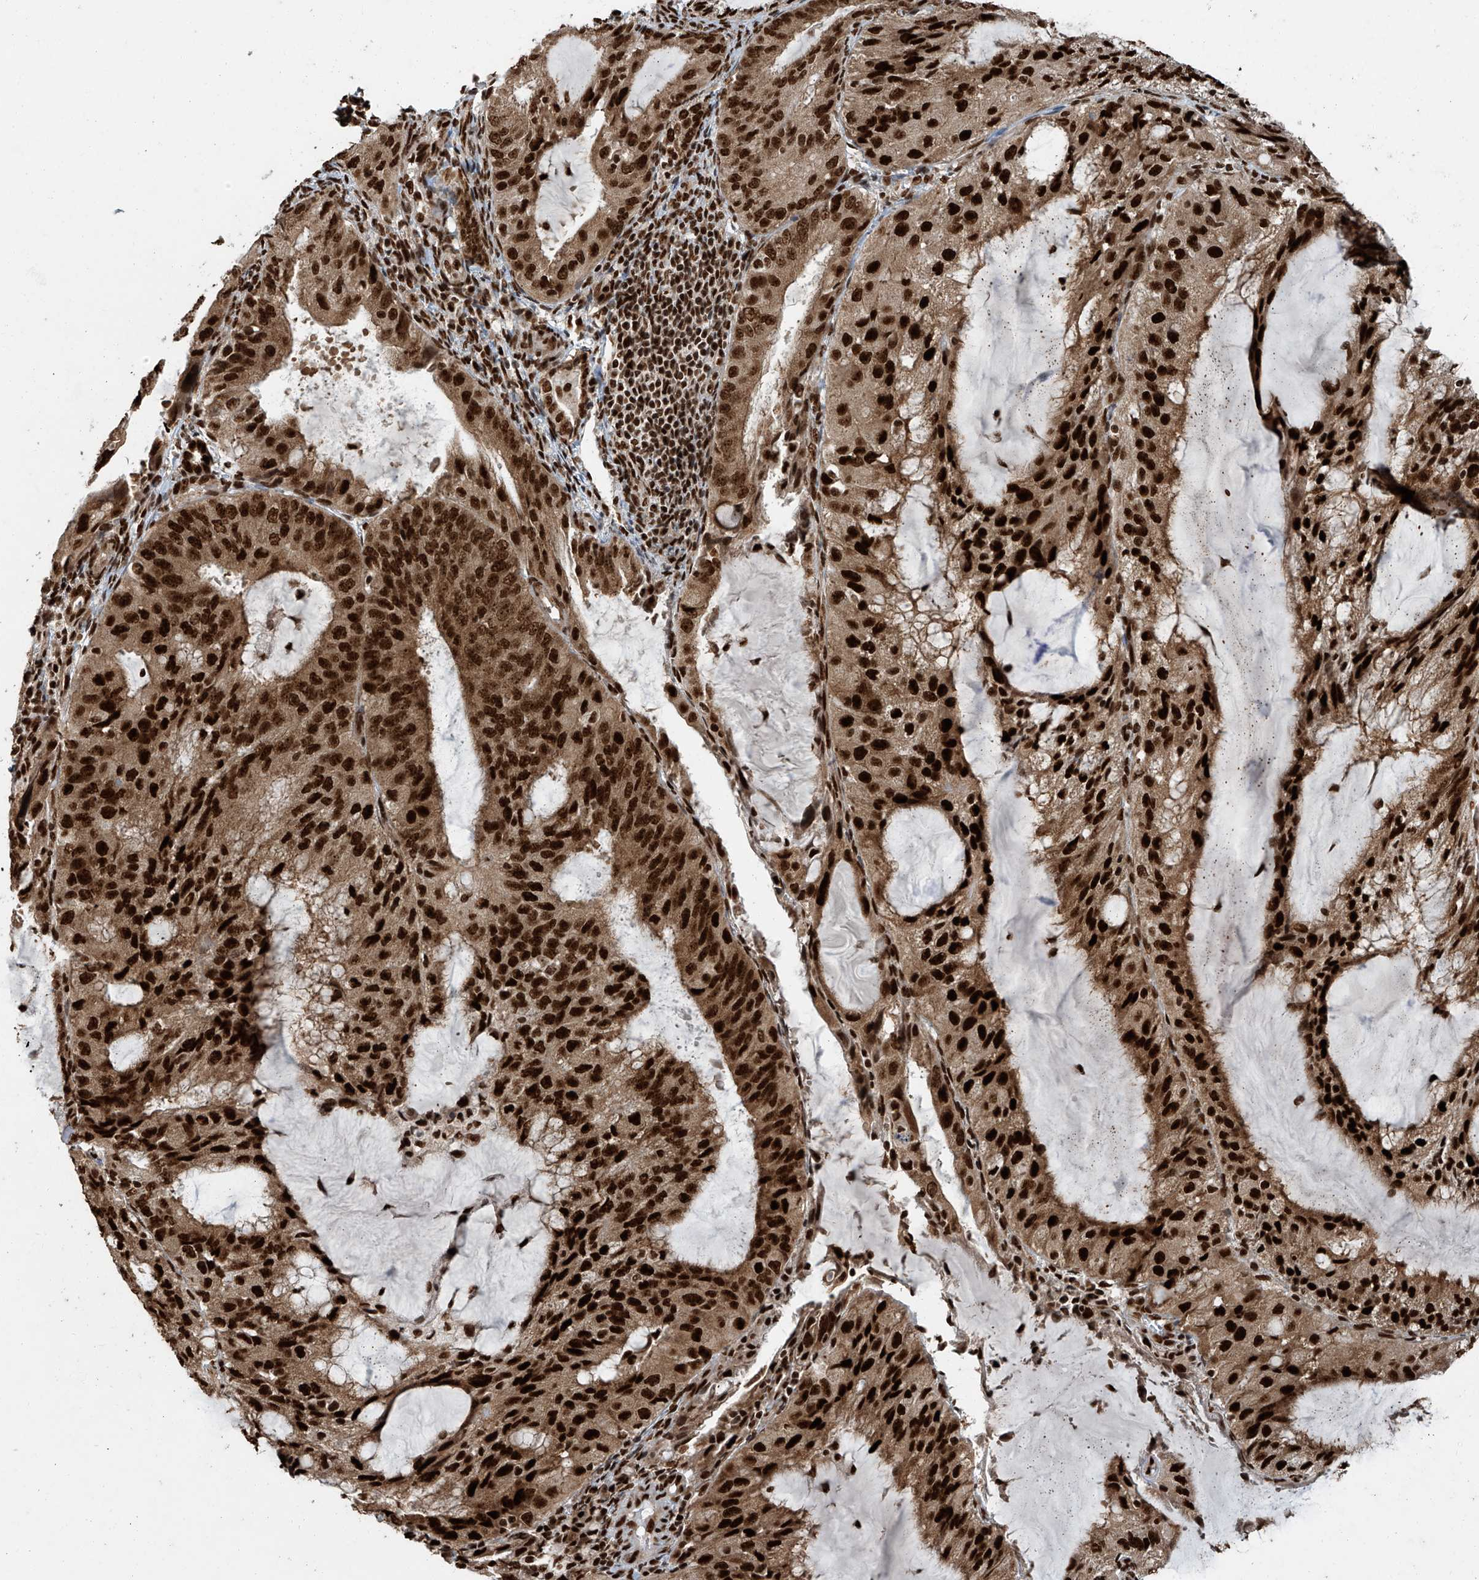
{"staining": {"intensity": "strong", "quantity": ">75%", "location": "nuclear"}, "tissue": "endometrial cancer", "cell_type": "Tumor cells", "image_type": "cancer", "snomed": [{"axis": "morphology", "description": "Adenocarcinoma, NOS"}, {"axis": "topography", "description": "Endometrium"}], "caption": "This photomicrograph exhibits endometrial adenocarcinoma stained with immunohistochemistry (IHC) to label a protein in brown. The nuclear of tumor cells show strong positivity for the protein. Nuclei are counter-stained blue.", "gene": "FAM193B", "patient": {"sex": "female", "age": 81}}